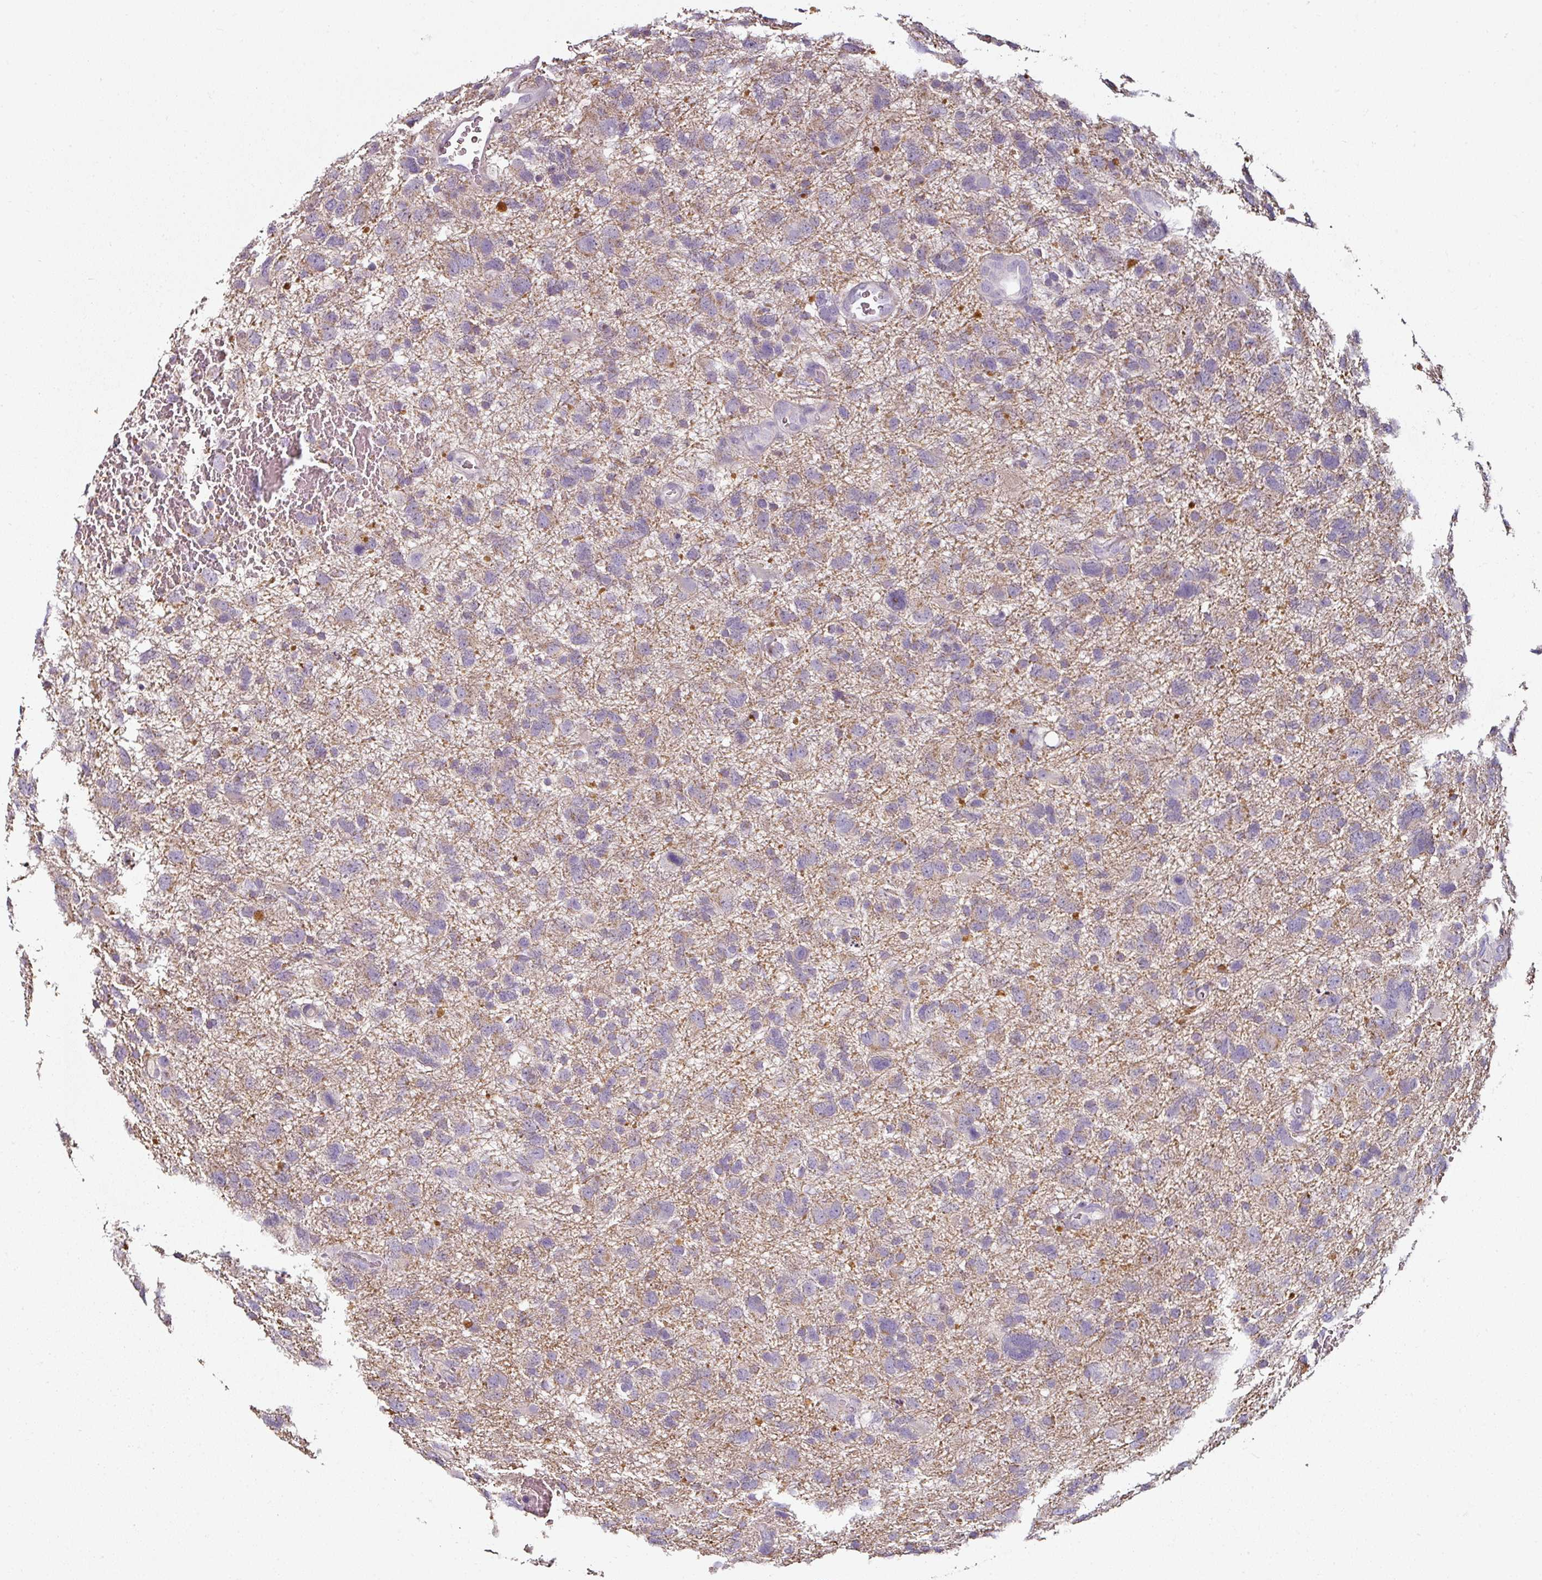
{"staining": {"intensity": "negative", "quantity": "none", "location": "none"}, "tissue": "glioma", "cell_type": "Tumor cells", "image_type": "cancer", "snomed": [{"axis": "morphology", "description": "Glioma, malignant, High grade"}, {"axis": "topography", "description": "Brain"}], "caption": "Tumor cells are negative for brown protein staining in glioma.", "gene": "CAP2", "patient": {"sex": "male", "age": 61}}